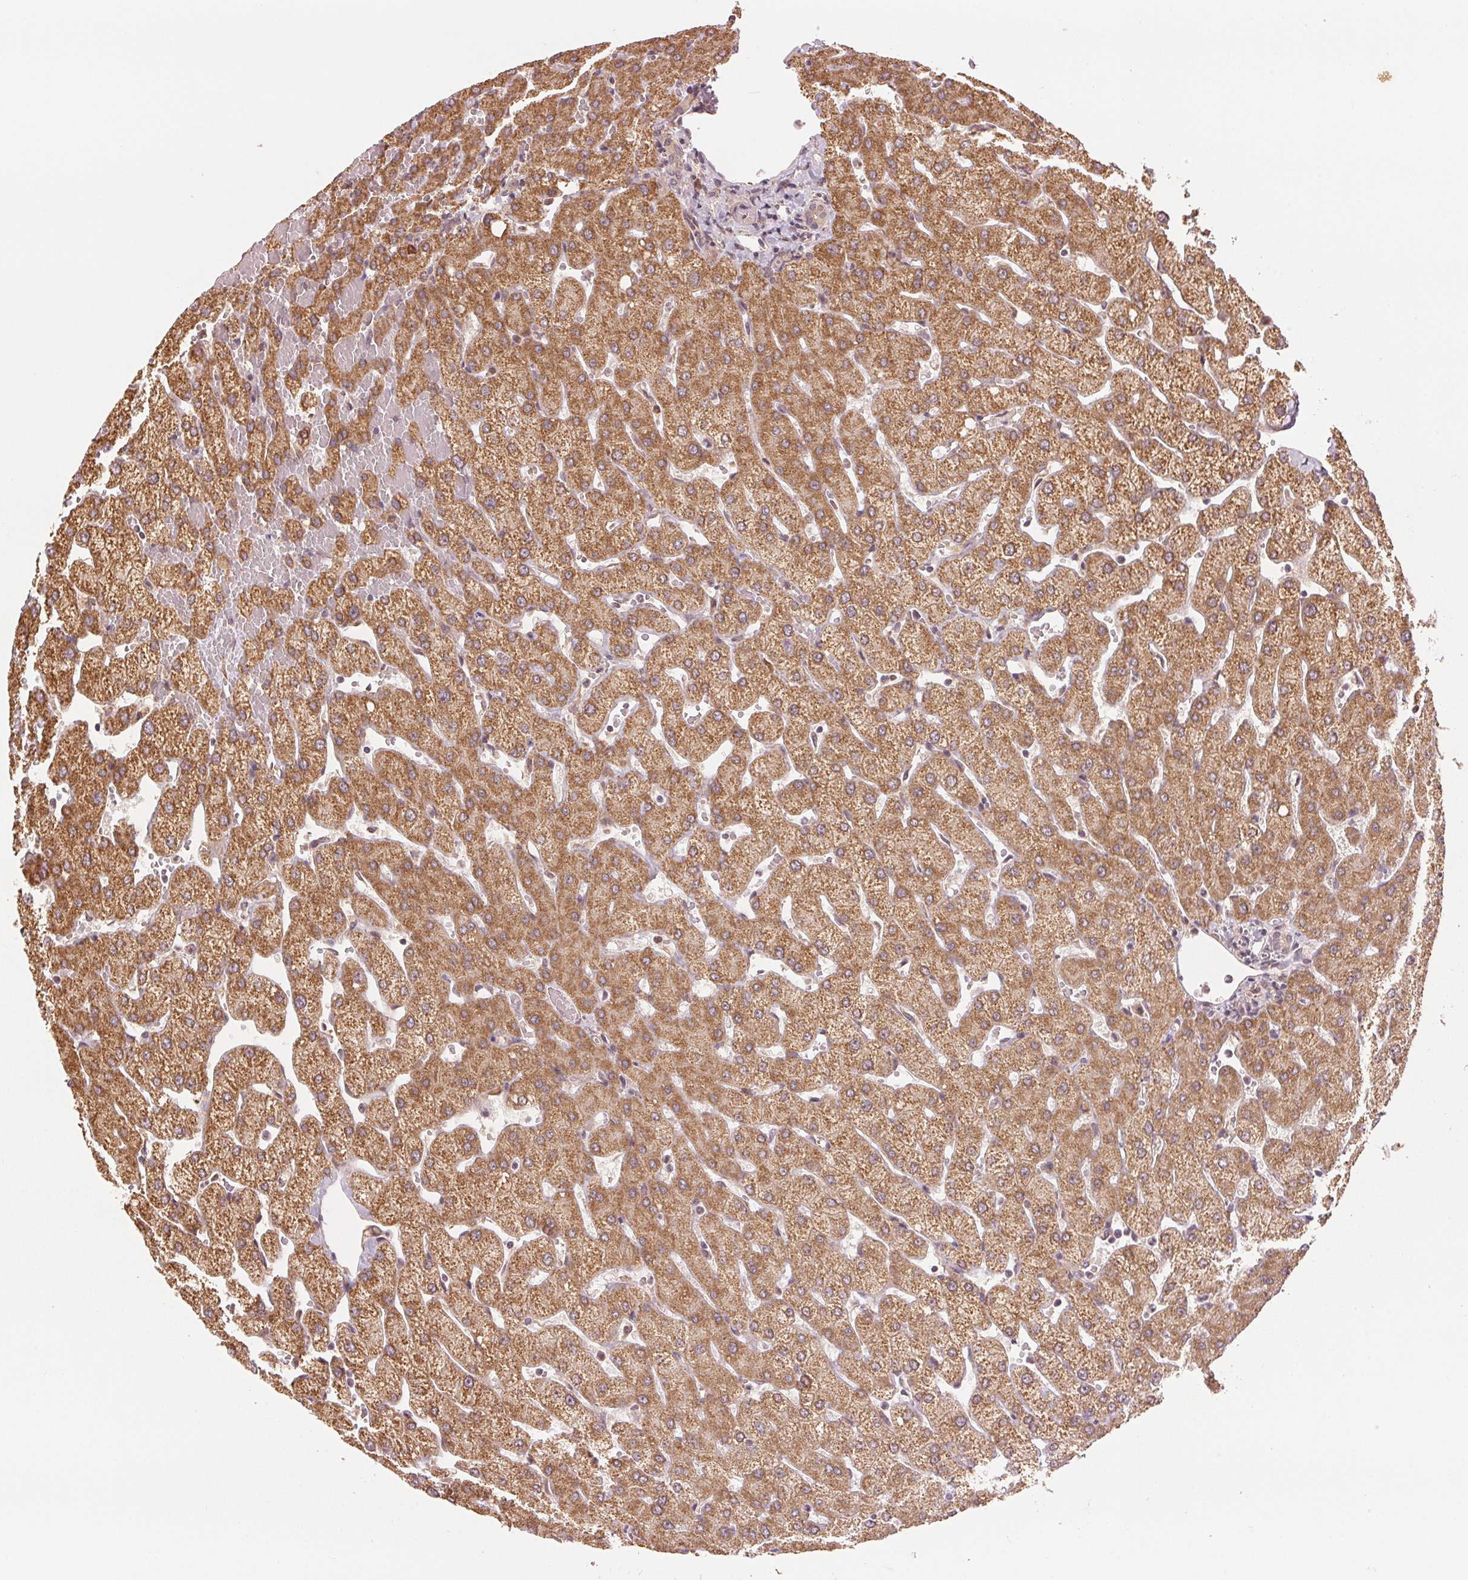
{"staining": {"intensity": "weak", "quantity": "<25%", "location": "cytoplasmic/membranous"}, "tissue": "liver", "cell_type": "Cholangiocytes", "image_type": "normal", "snomed": [{"axis": "morphology", "description": "Normal tissue, NOS"}, {"axis": "topography", "description": "Liver"}], "caption": "An immunohistochemistry photomicrograph of normal liver is shown. There is no staining in cholangiocytes of liver. (Brightfield microscopy of DAB IHC at high magnification).", "gene": "SLC20A1", "patient": {"sex": "female", "age": 54}}